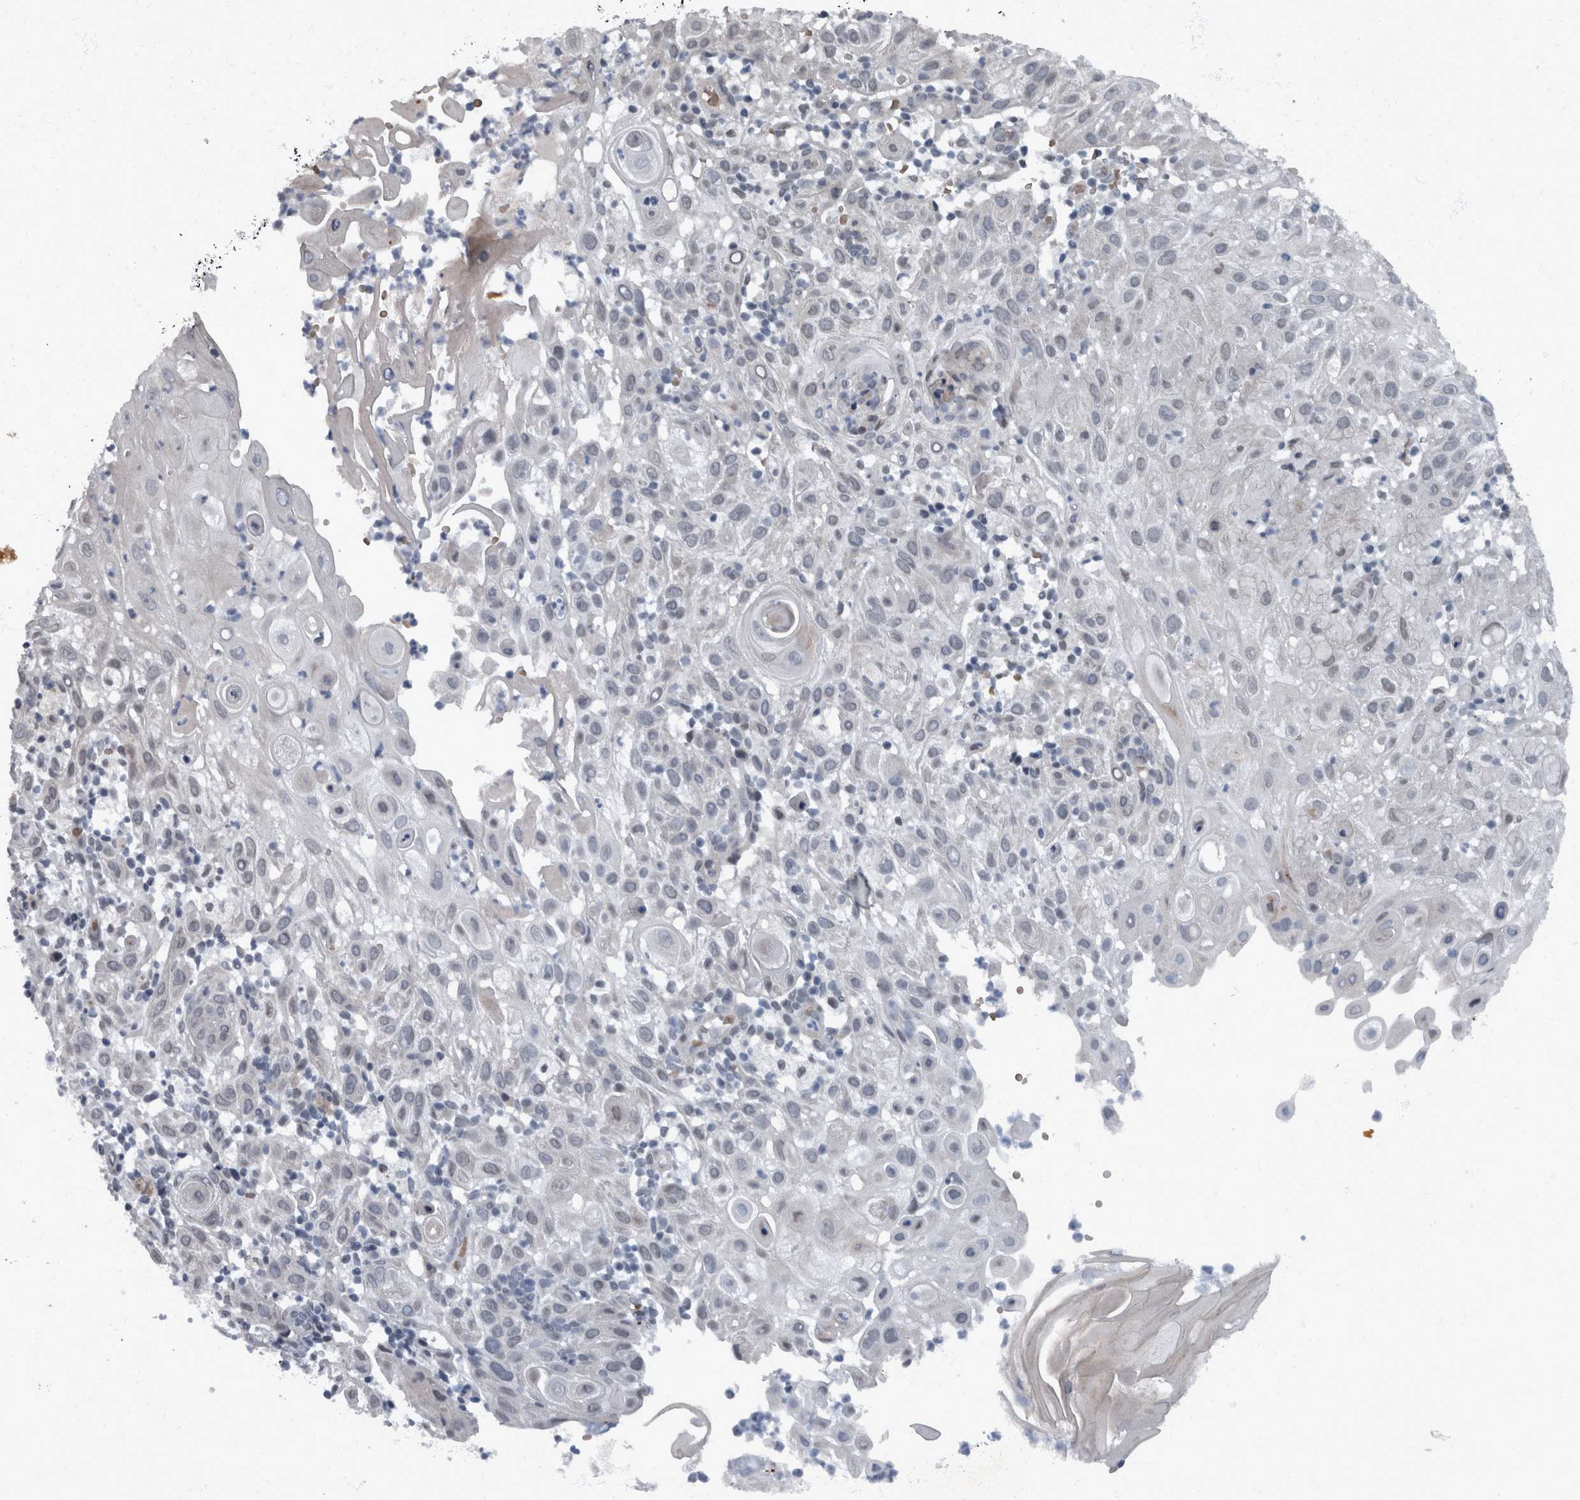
{"staining": {"intensity": "negative", "quantity": "none", "location": "none"}, "tissue": "skin cancer", "cell_type": "Tumor cells", "image_type": "cancer", "snomed": [{"axis": "morphology", "description": "Normal tissue, NOS"}, {"axis": "morphology", "description": "Squamous cell carcinoma, NOS"}, {"axis": "topography", "description": "Skin"}], "caption": "An image of skin squamous cell carcinoma stained for a protein exhibits no brown staining in tumor cells.", "gene": "WDR33", "patient": {"sex": "female", "age": 96}}